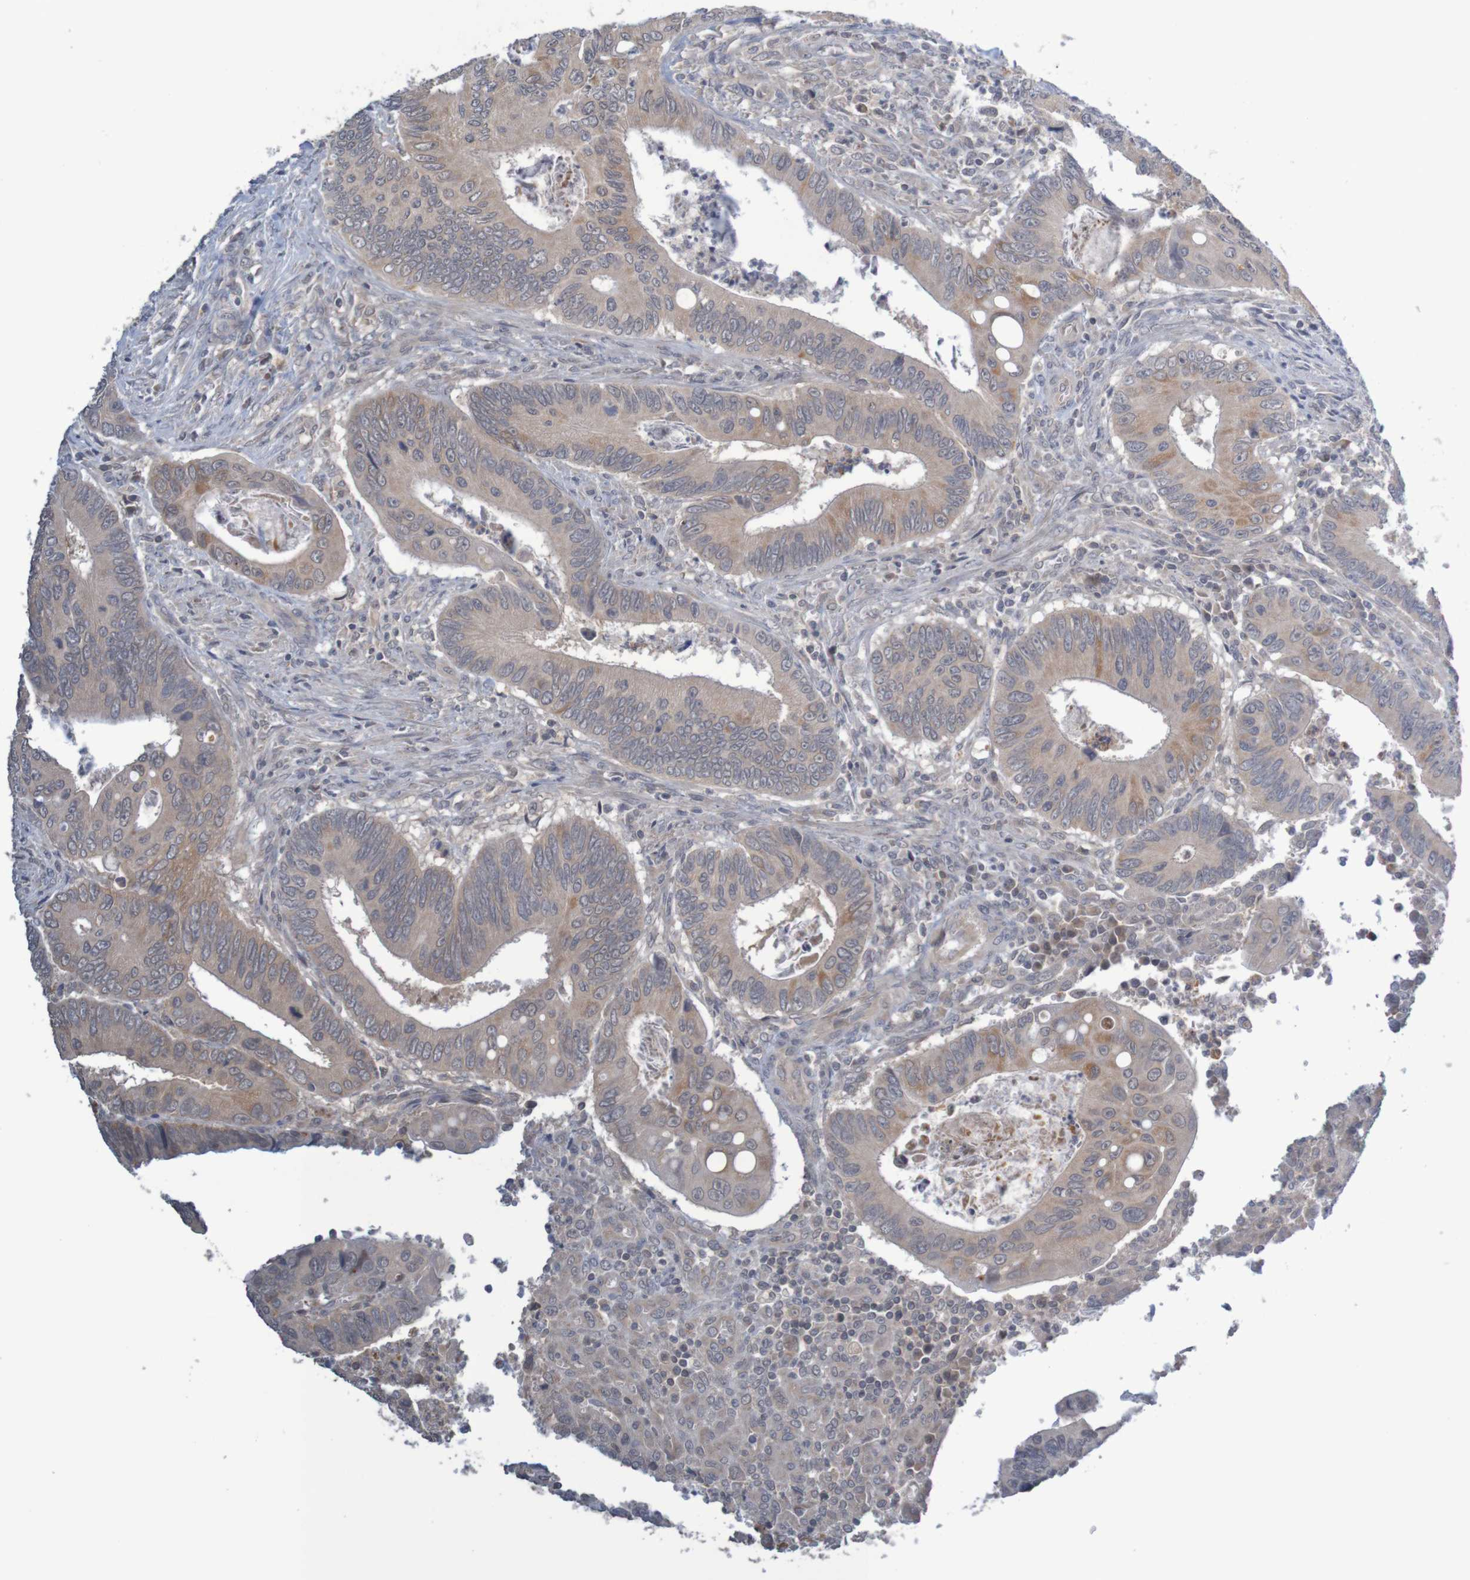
{"staining": {"intensity": "weak", "quantity": ">75%", "location": "cytoplasmic/membranous"}, "tissue": "colorectal cancer", "cell_type": "Tumor cells", "image_type": "cancer", "snomed": [{"axis": "morphology", "description": "Inflammation, NOS"}, {"axis": "morphology", "description": "Adenocarcinoma, NOS"}, {"axis": "topography", "description": "Colon"}], "caption": "Weak cytoplasmic/membranous expression for a protein is appreciated in about >75% of tumor cells of colorectal cancer (adenocarcinoma) using immunohistochemistry (IHC).", "gene": "ANKK1", "patient": {"sex": "male", "age": 72}}